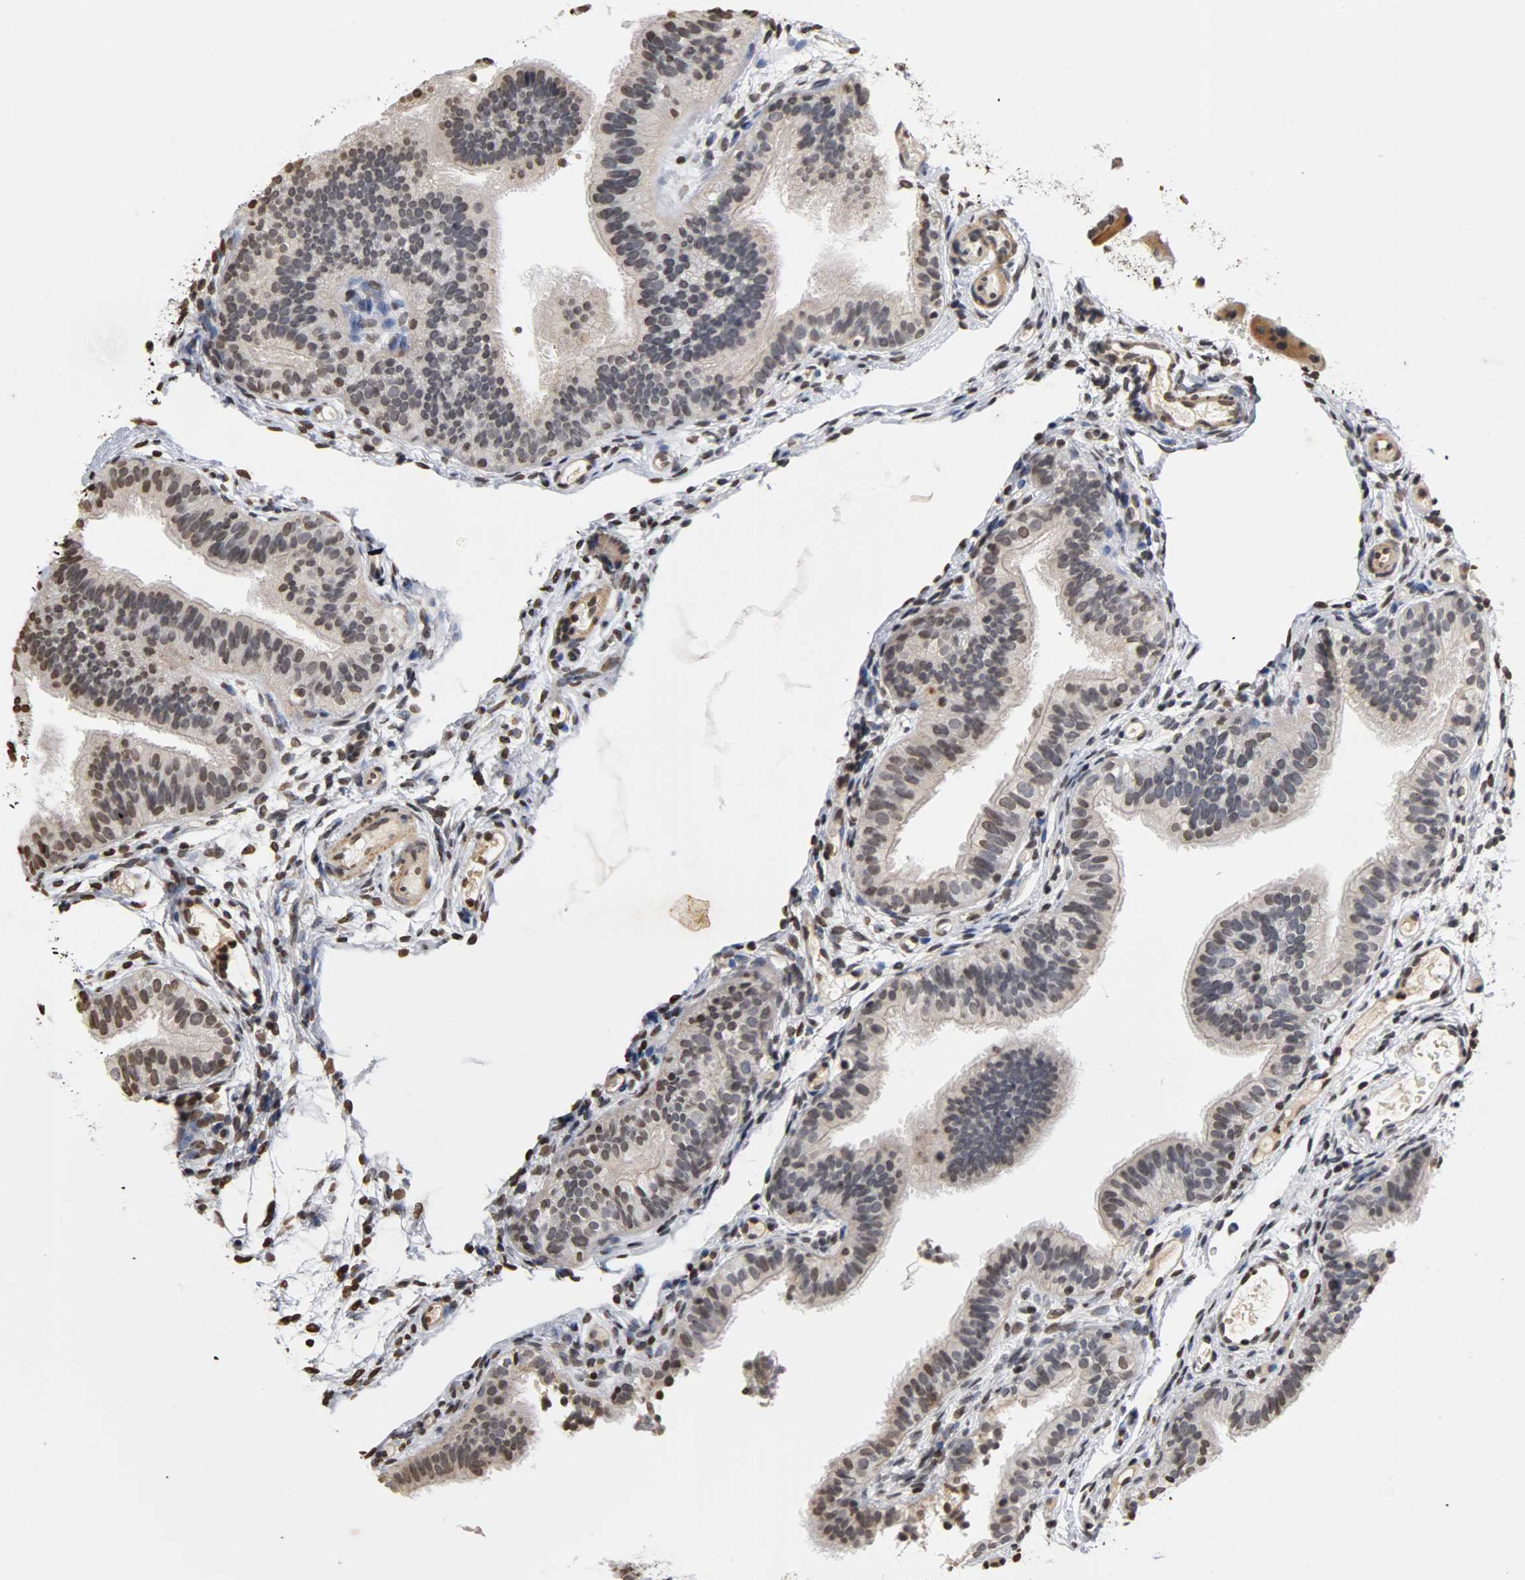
{"staining": {"intensity": "moderate", "quantity": "25%-75%", "location": "nuclear"}, "tissue": "fallopian tube", "cell_type": "Glandular cells", "image_type": "normal", "snomed": [{"axis": "morphology", "description": "Normal tissue, NOS"}, {"axis": "morphology", "description": "Dermoid, NOS"}, {"axis": "topography", "description": "Fallopian tube"}], "caption": "Immunohistochemical staining of unremarkable fallopian tube demonstrates 25%-75% levels of moderate nuclear protein positivity in about 25%-75% of glandular cells.", "gene": "ERCC2", "patient": {"sex": "female", "age": 33}}